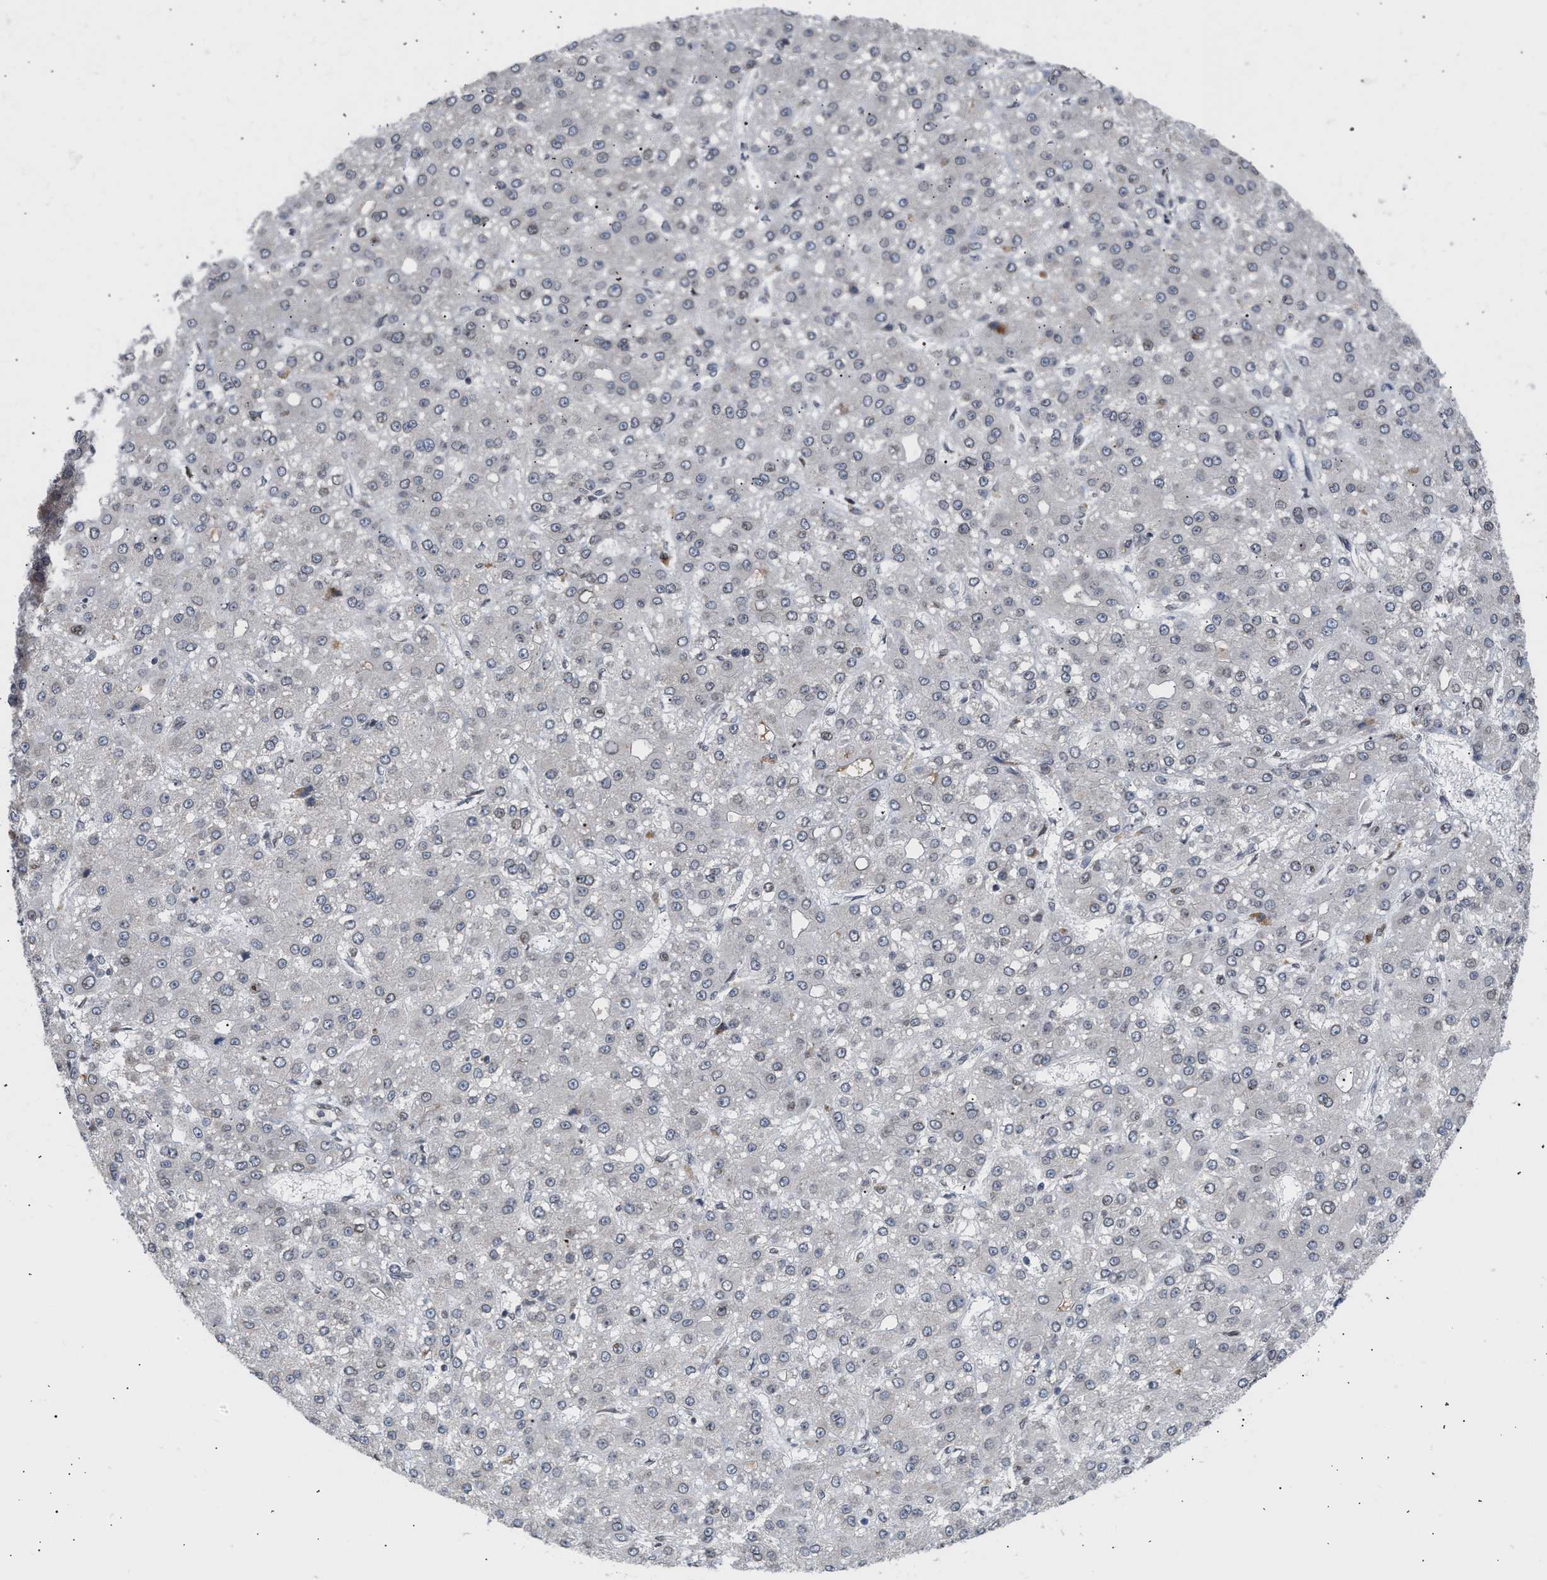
{"staining": {"intensity": "negative", "quantity": "none", "location": "none"}, "tissue": "liver cancer", "cell_type": "Tumor cells", "image_type": "cancer", "snomed": [{"axis": "morphology", "description": "Carcinoma, Hepatocellular, NOS"}, {"axis": "topography", "description": "Liver"}], "caption": "Photomicrograph shows no significant protein staining in tumor cells of hepatocellular carcinoma (liver).", "gene": "NUP62", "patient": {"sex": "male", "age": 67}}